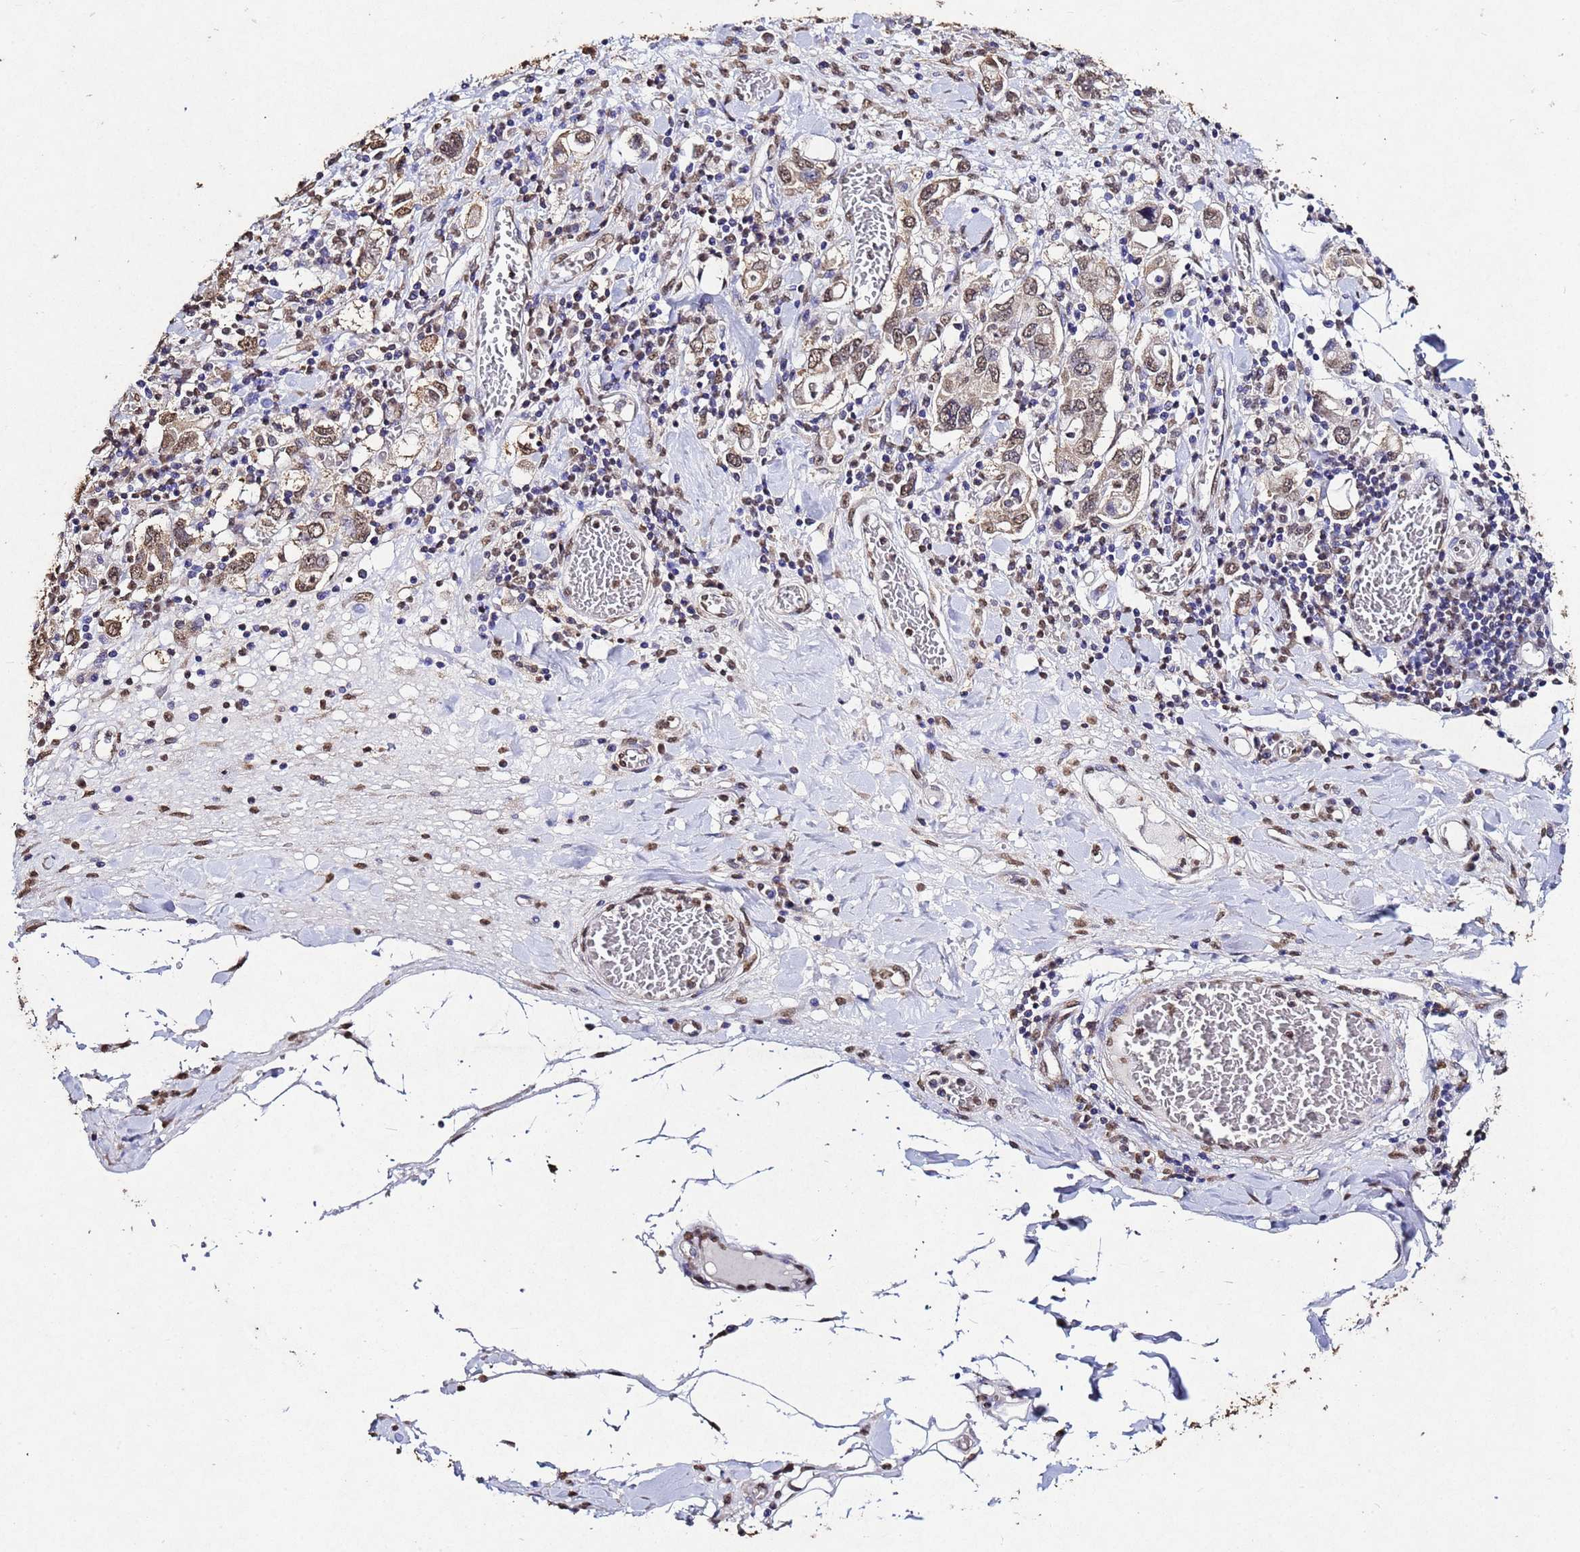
{"staining": {"intensity": "moderate", "quantity": ">75%", "location": "nuclear"}, "tissue": "stomach cancer", "cell_type": "Tumor cells", "image_type": "cancer", "snomed": [{"axis": "morphology", "description": "Adenocarcinoma, NOS"}, {"axis": "topography", "description": "Stomach, upper"}, {"axis": "topography", "description": "Stomach"}], "caption": "Stomach cancer (adenocarcinoma) stained for a protein exhibits moderate nuclear positivity in tumor cells.", "gene": "MYOCD", "patient": {"sex": "male", "age": 62}}